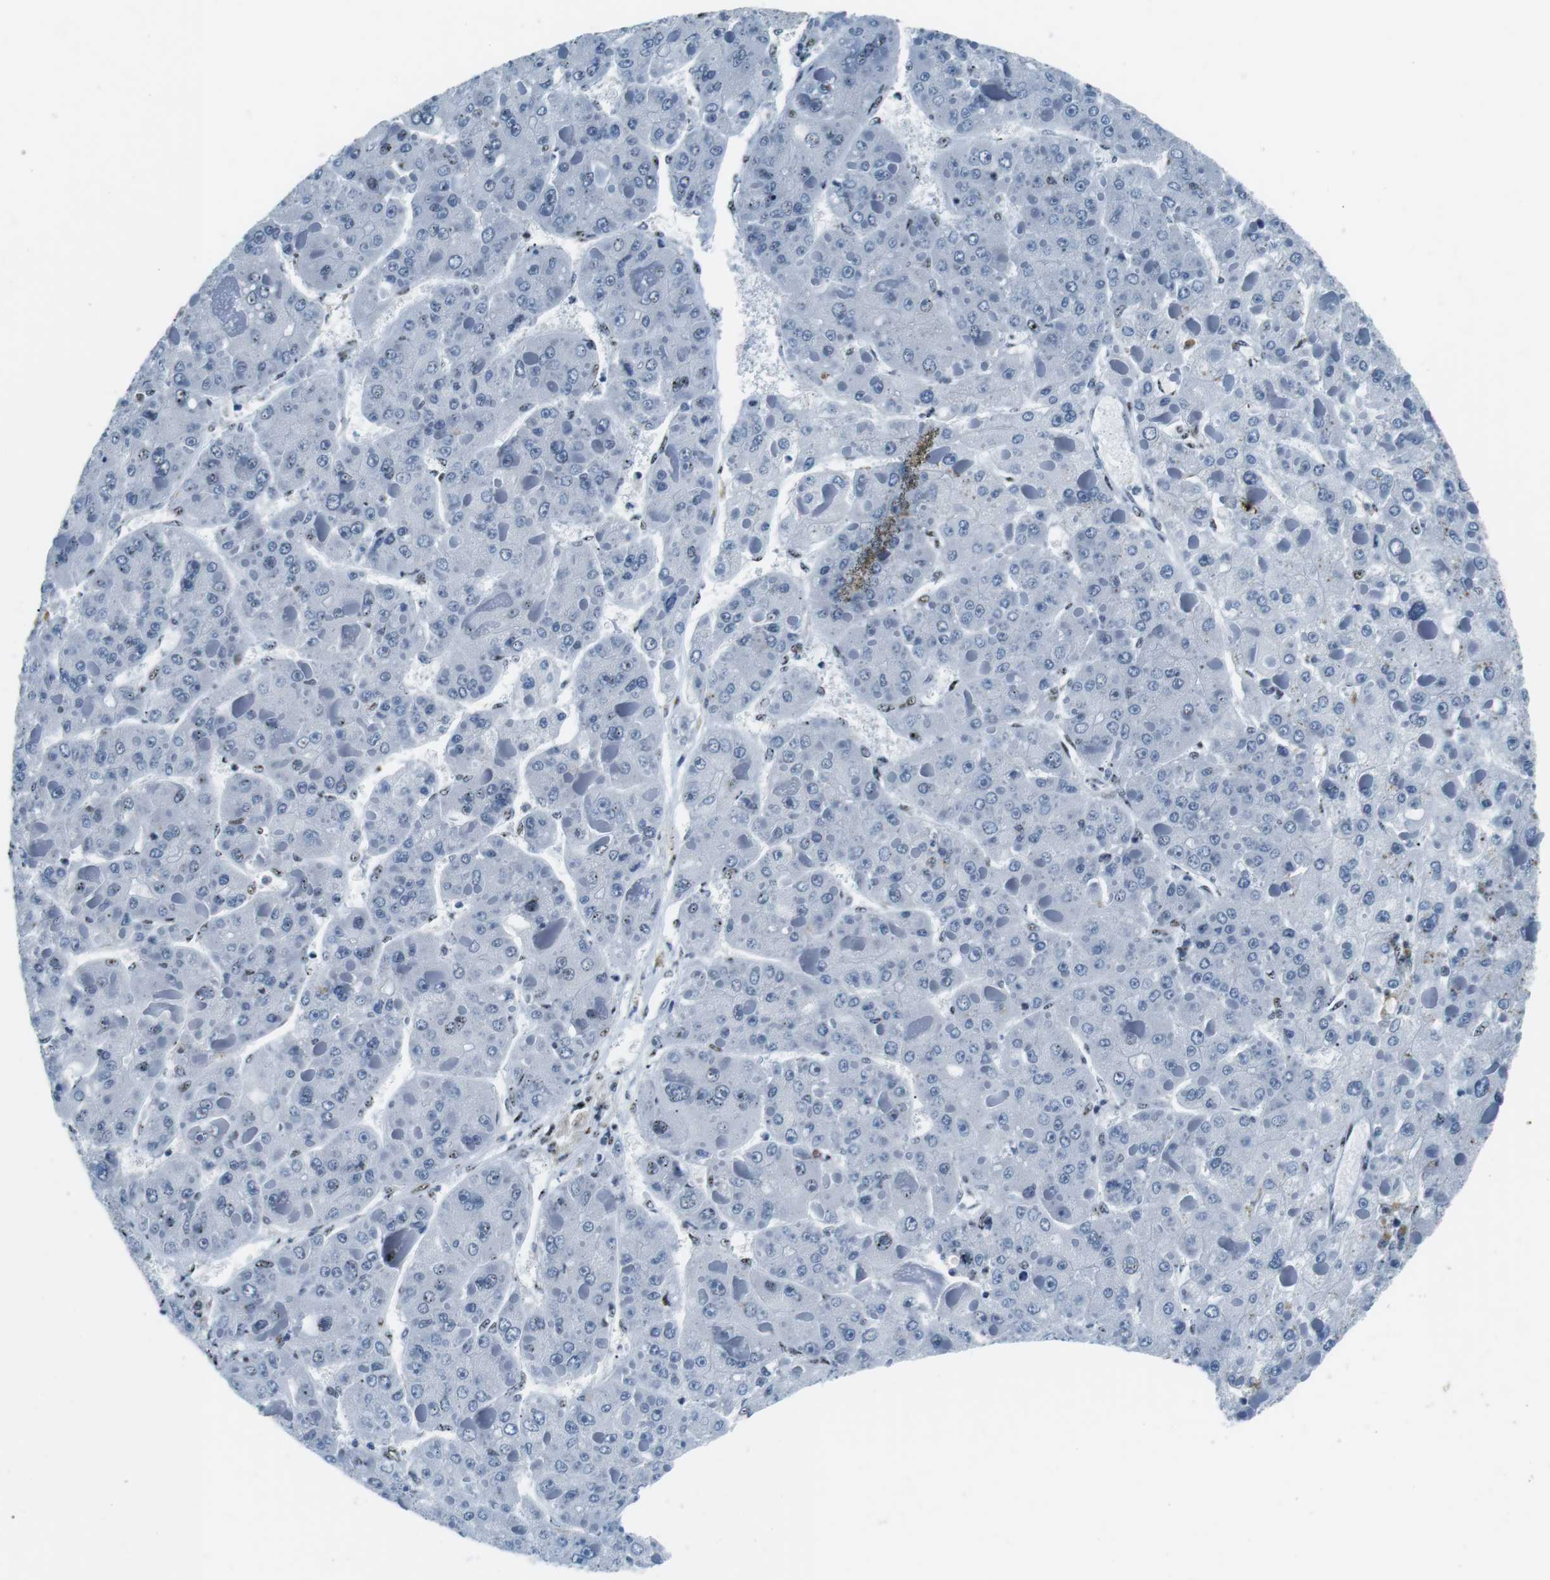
{"staining": {"intensity": "negative", "quantity": "none", "location": "none"}, "tissue": "liver cancer", "cell_type": "Tumor cells", "image_type": "cancer", "snomed": [{"axis": "morphology", "description": "Carcinoma, Hepatocellular, NOS"}, {"axis": "topography", "description": "Liver"}], "caption": "This micrograph is of liver cancer (hepatocellular carcinoma) stained with IHC to label a protein in brown with the nuclei are counter-stained blue. There is no positivity in tumor cells.", "gene": "PML", "patient": {"sex": "female", "age": 73}}